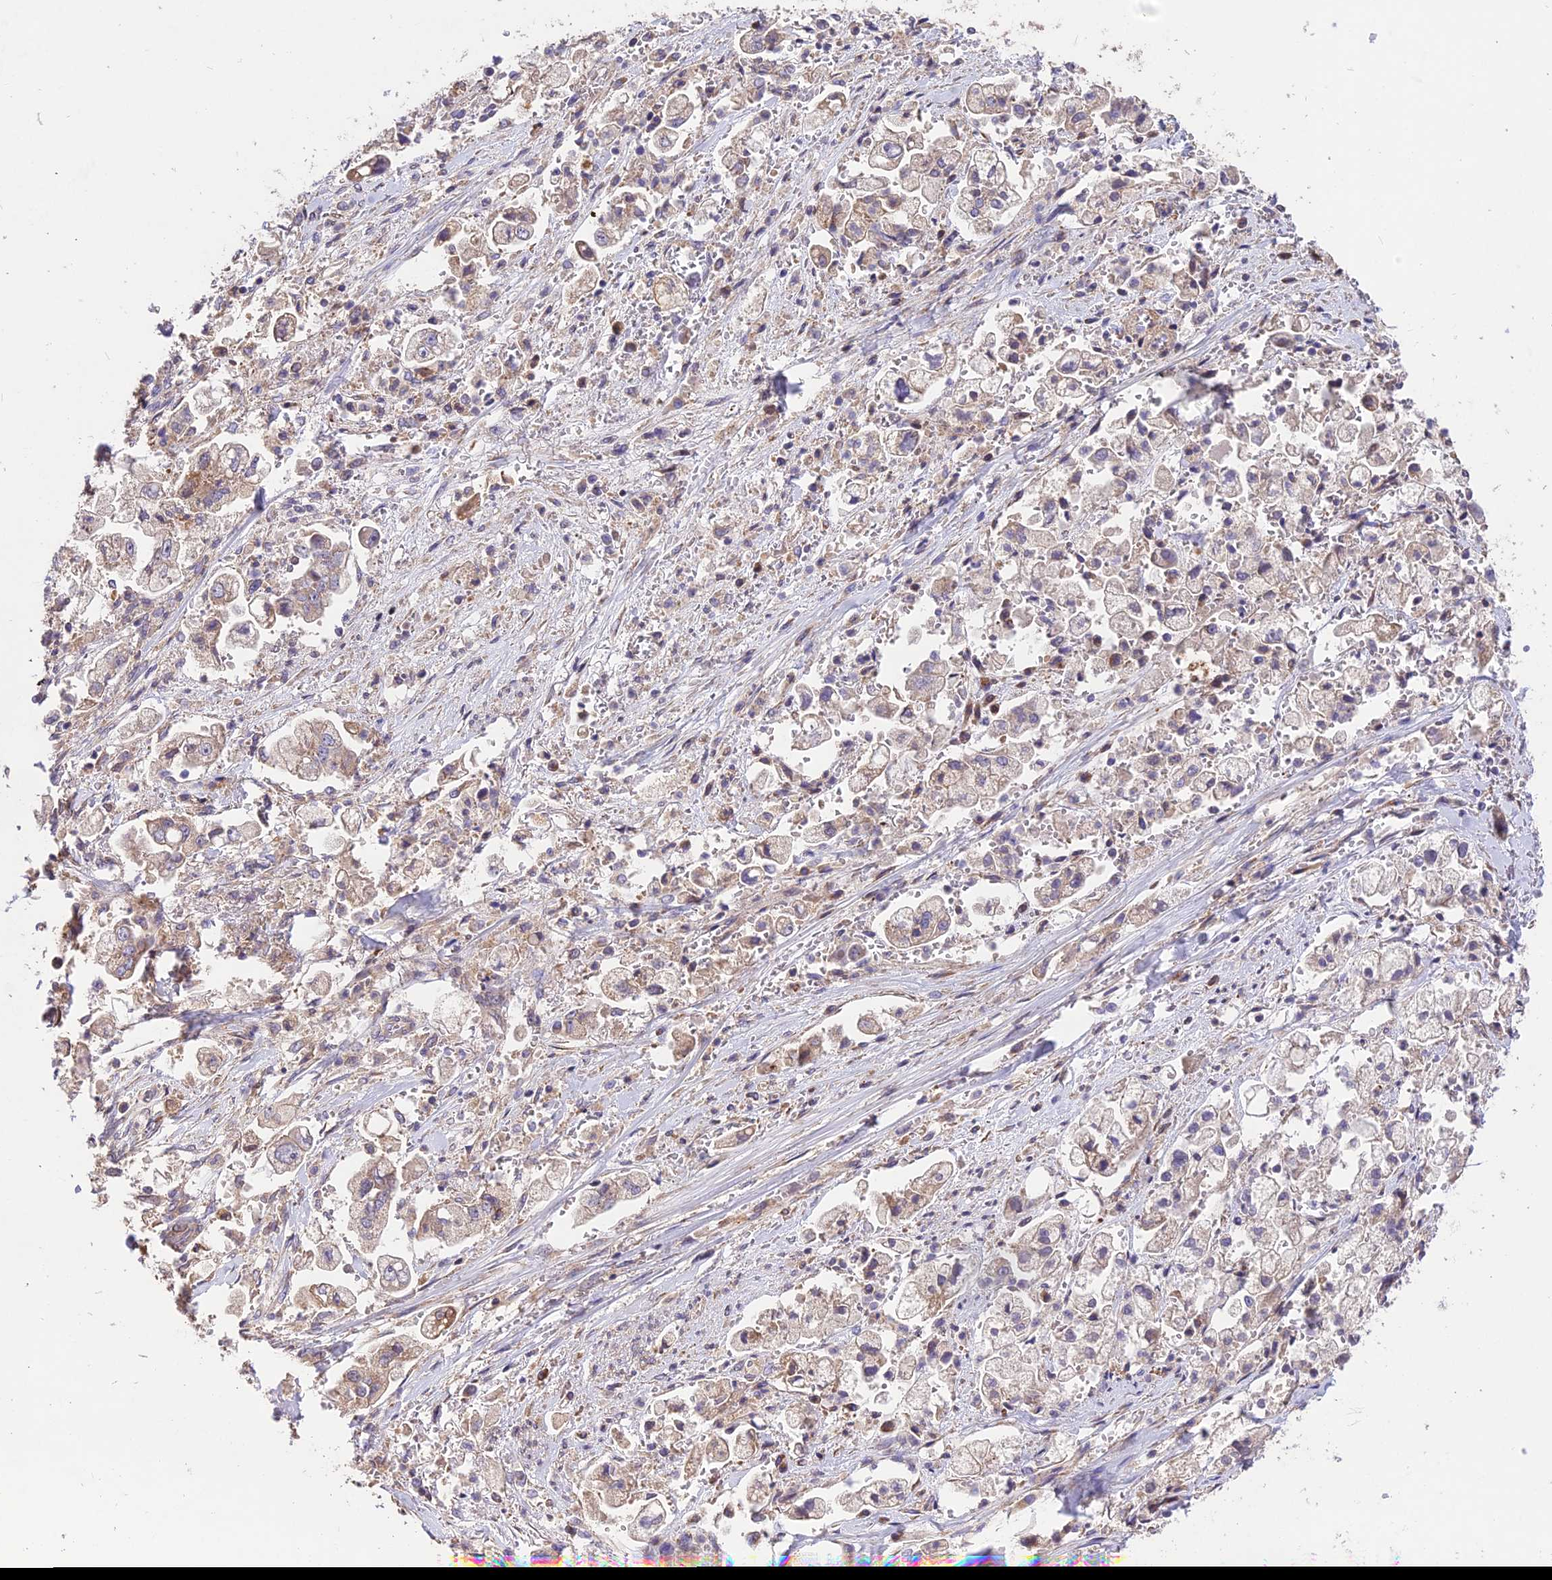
{"staining": {"intensity": "weak", "quantity": ">75%", "location": "cytoplasmic/membranous"}, "tissue": "stomach cancer", "cell_type": "Tumor cells", "image_type": "cancer", "snomed": [{"axis": "morphology", "description": "Adenocarcinoma, NOS"}, {"axis": "topography", "description": "Stomach"}], "caption": "Stomach adenocarcinoma stained with a brown dye exhibits weak cytoplasmic/membranous positive expression in about >75% of tumor cells.", "gene": "ROCK1", "patient": {"sex": "male", "age": 62}}